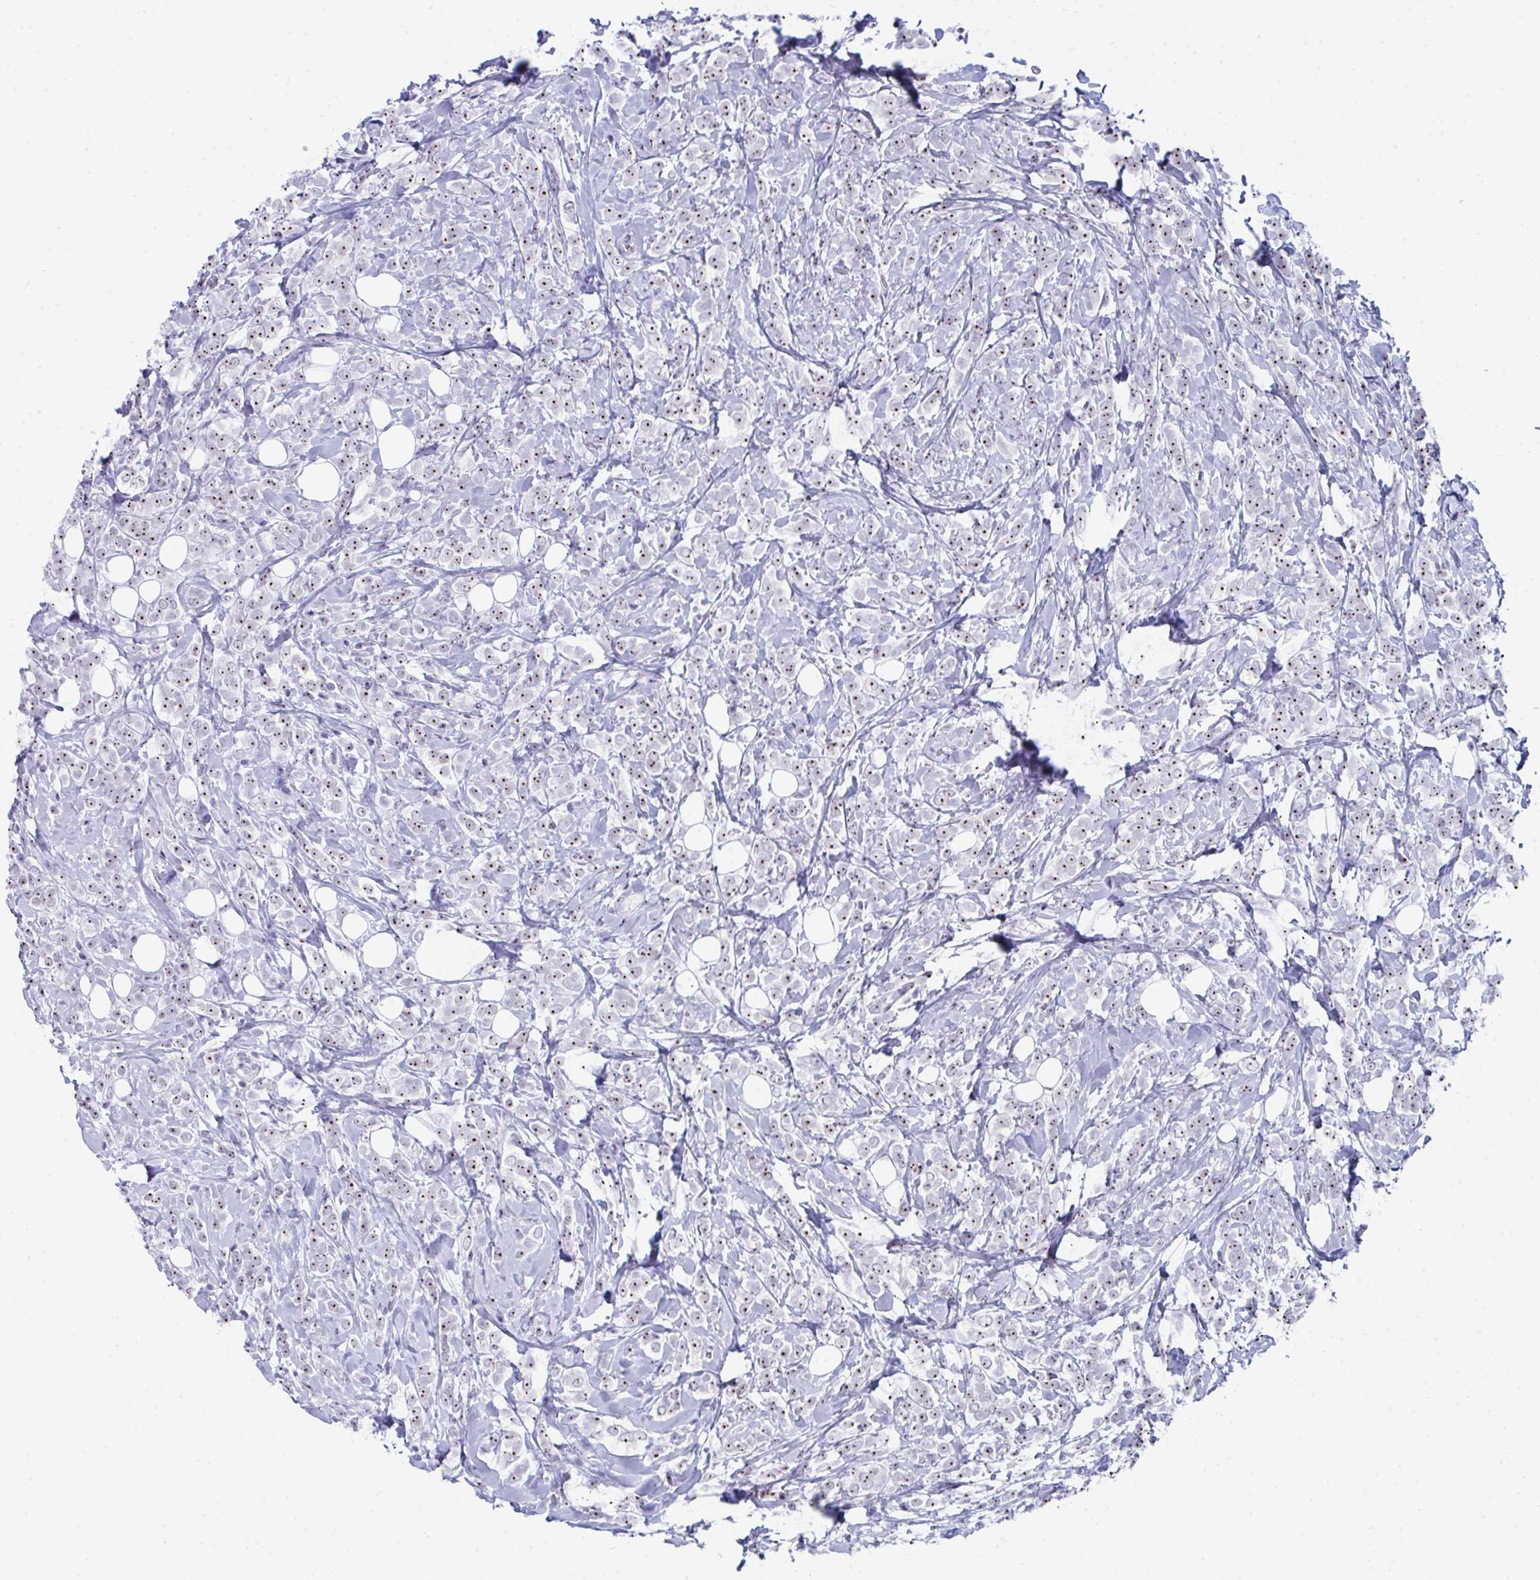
{"staining": {"intensity": "moderate", "quantity": ">75%", "location": "nuclear"}, "tissue": "breast cancer", "cell_type": "Tumor cells", "image_type": "cancer", "snomed": [{"axis": "morphology", "description": "Lobular carcinoma"}, {"axis": "topography", "description": "Breast"}], "caption": "Breast cancer (lobular carcinoma) stained for a protein (brown) demonstrates moderate nuclear positive staining in about >75% of tumor cells.", "gene": "NOP10", "patient": {"sex": "female", "age": 49}}